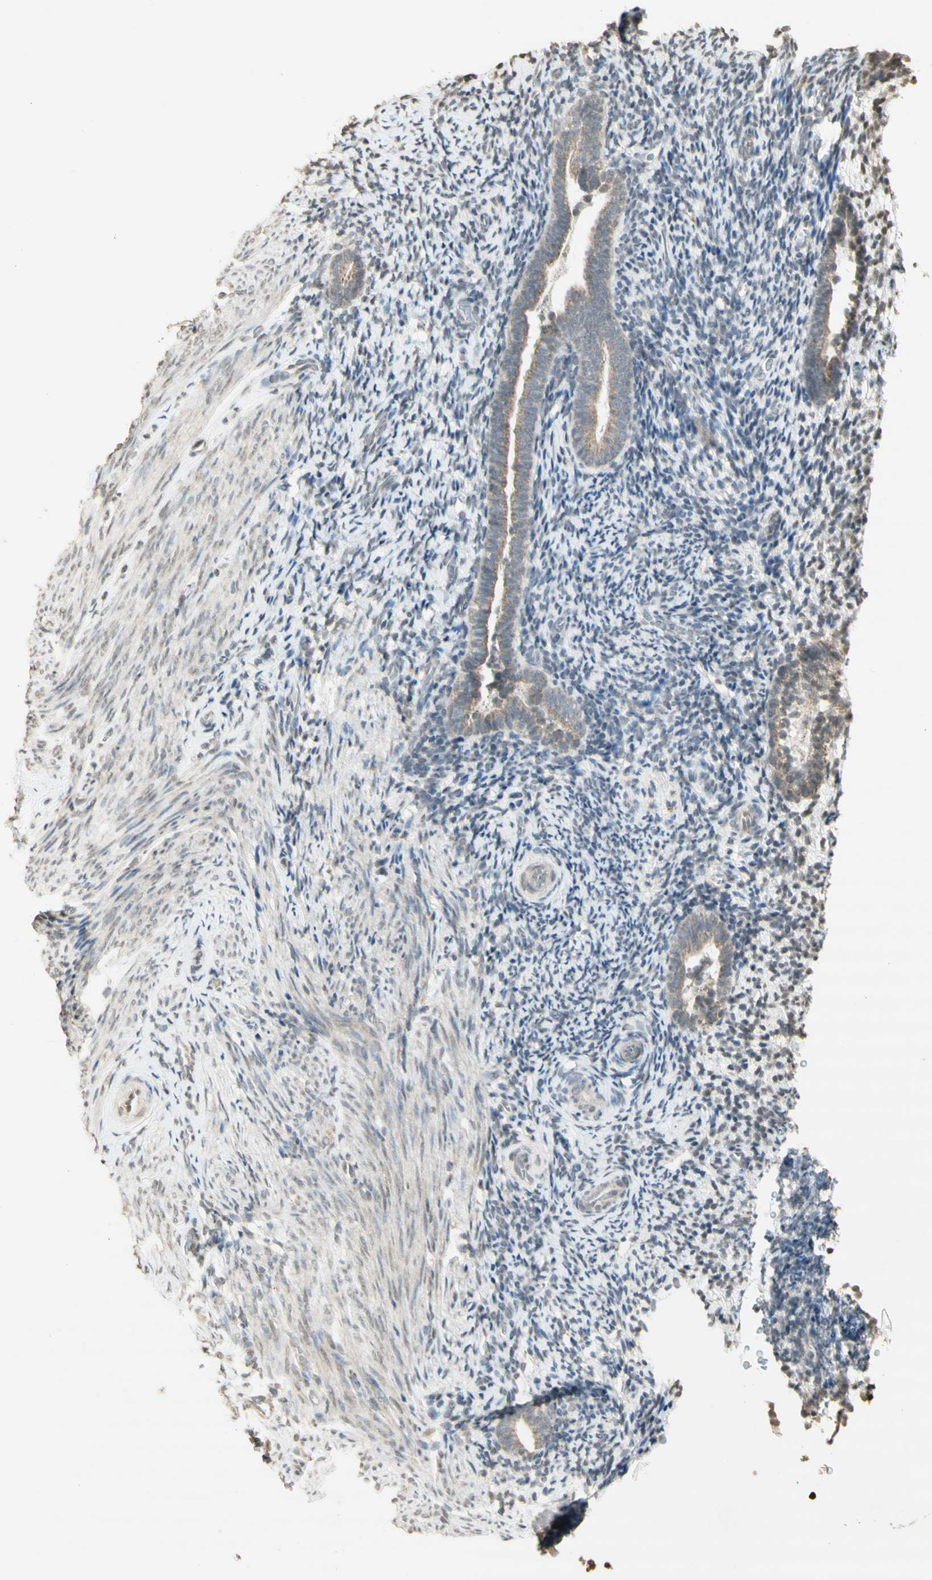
{"staining": {"intensity": "weak", "quantity": "<25%", "location": "cytoplasmic/membranous"}, "tissue": "endometrium", "cell_type": "Cells in endometrial stroma", "image_type": "normal", "snomed": [{"axis": "morphology", "description": "Normal tissue, NOS"}, {"axis": "topography", "description": "Endometrium"}], "caption": "This is an immunohistochemistry micrograph of unremarkable human endometrium. There is no expression in cells in endometrial stroma.", "gene": "CCNI", "patient": {"sex": "female", "age": 51}}